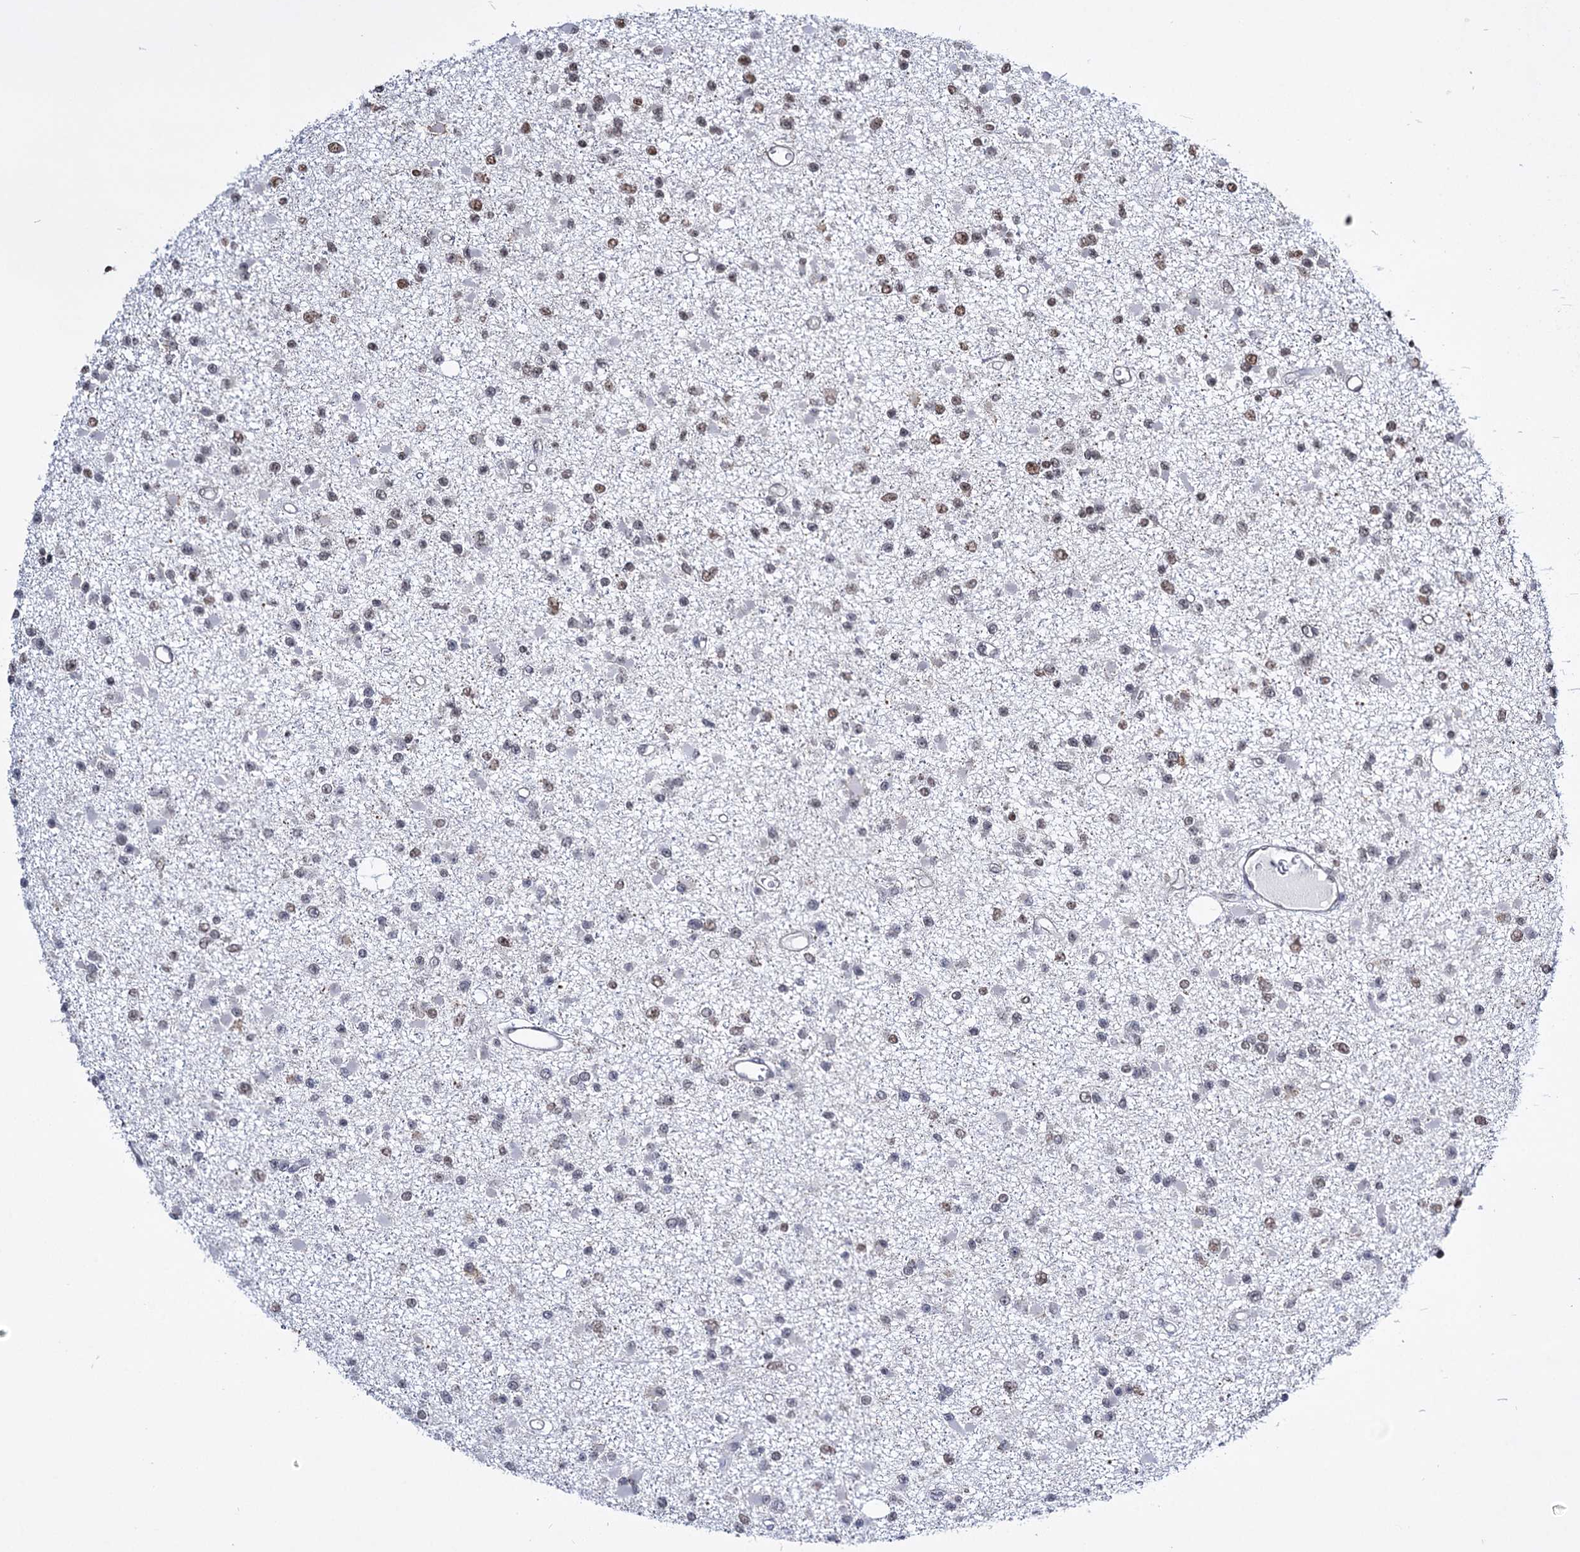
{"staining": {"intensity": "moderate", "quantity": "25%-75%", "location": "nuclear"}, "tissue": "glioma", "cell_type": "Tumor cells", "image_type": "cancer", "snomed": [{"axis": "morphology", "description": "Glioma, malignant, Low grade"}, {"axis": "topography", "description": "Brain"}], "caption": "Immunohistochemical staining of glioma demonstrates moderate nuclear protein staining in about 25%-75% of tumor cells.", "gene": "ABHD10", "patient": {"sex": "female", "age": 22}}